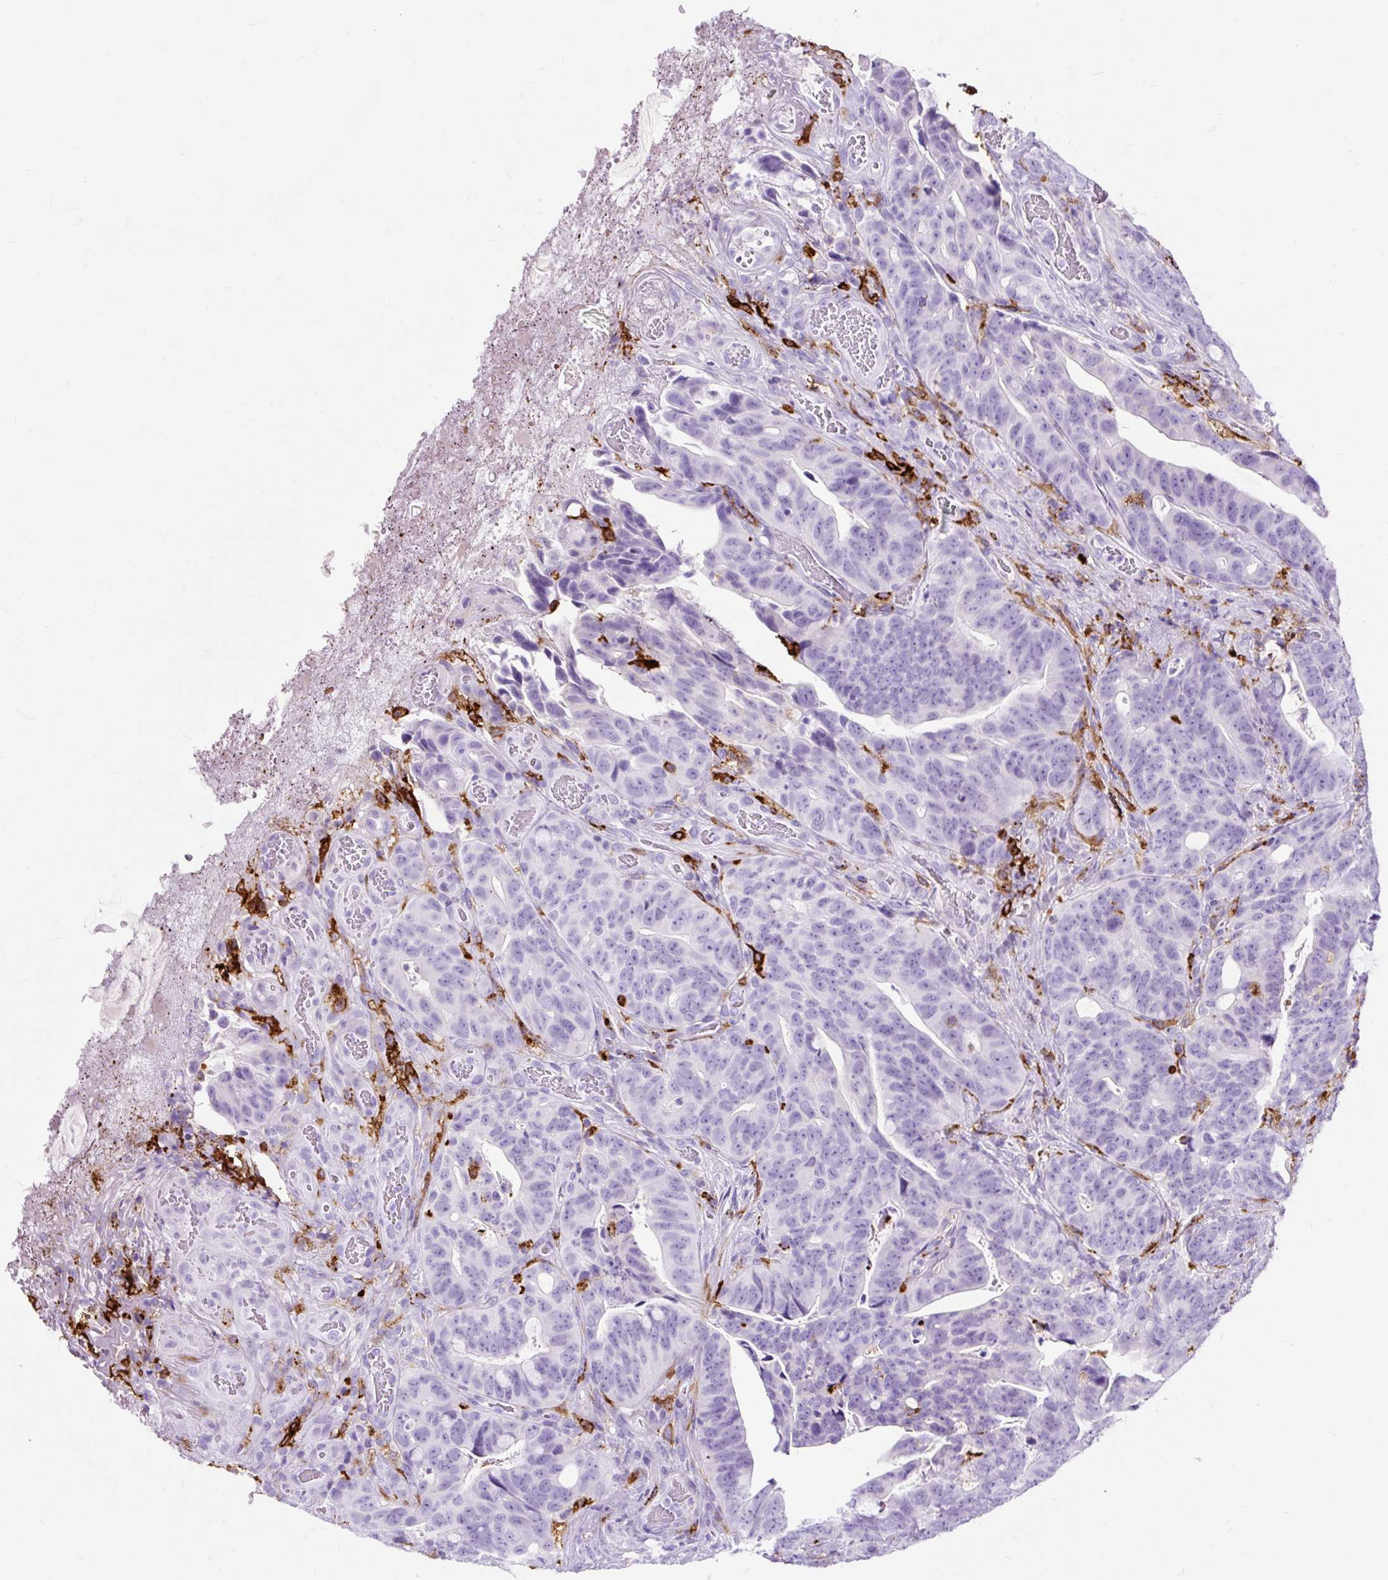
{"staining": {"intensity": "negative", "quantity": "none", "location": "none"}, "tissue": "colorectal cancer", "cell_type": "Tumor cells", "image_type": "cancer", "snomed": [{"axis": "morphology", "description": "Adenocarcinoma, NOS"}, {"axis": "topography", "description": "Colon"}], "caption": "Protein analysis of colorectal adenocarcinoma shows no significant expression in tumor cells.", "gene": "HLA-DRA", "patient": {"sex": "female", "age": 82}}